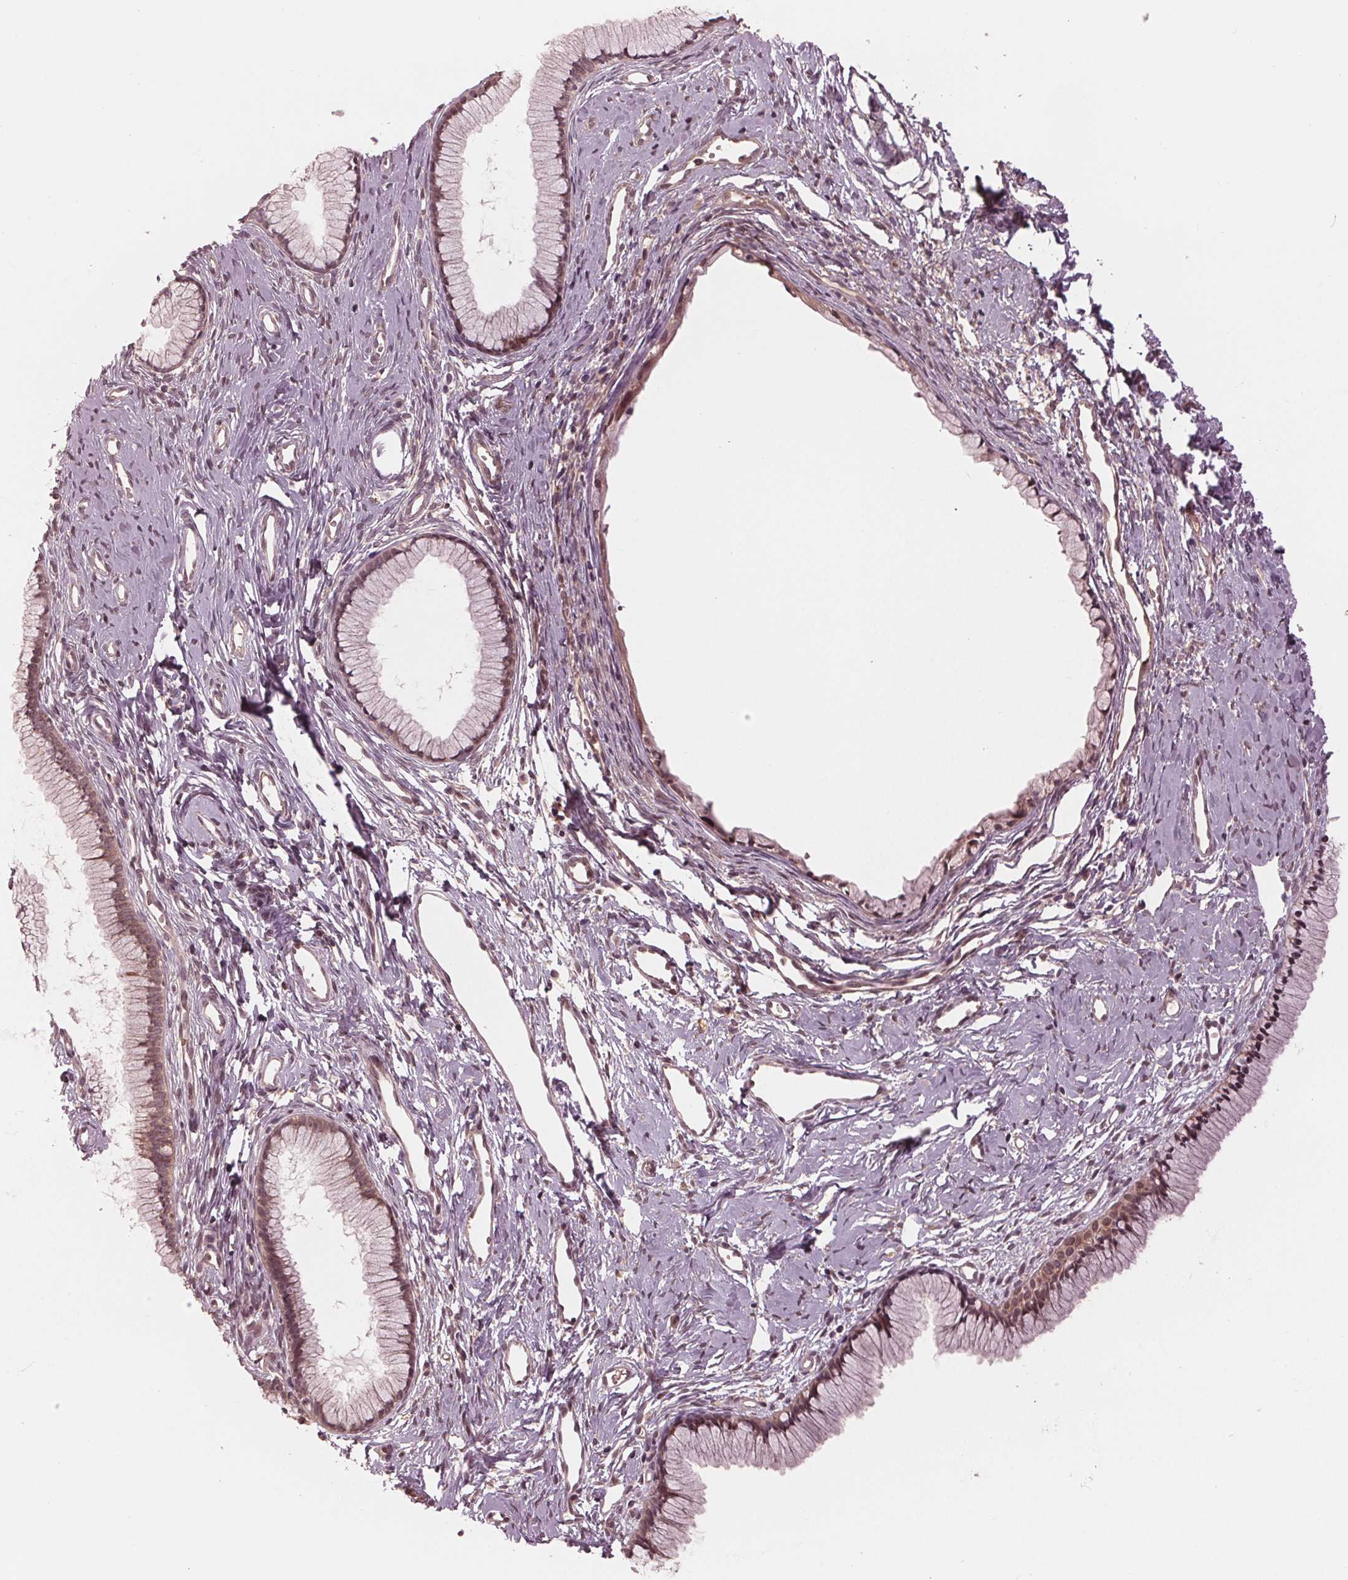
{"staining": {"intensity": "weak", "quantity": "25%-75%", "location": "cytoplasmic/membranous,nuclear"}, "tissue": "cervix", "cell_type": "Glandular cells", "image_type": "normal", "snomed": [{"axis": "morphology", "description": "Normal tissue, NOS"}, {"axis": "topography", "description": "Cervix"}], "caption": "High-magnification brightfield microscopy of unremarkable cervix stained with DAB (3,3'-diaminobenzidine) (brown) and counterstained with hematoxylin (blue). glandular cells exhibit weak cytoplasmic/membranous,nuclear expression is identified in approximately25%-75% of cells.", "gene": "ZNF471", "patient": {"sex": "female", "age": 40}}